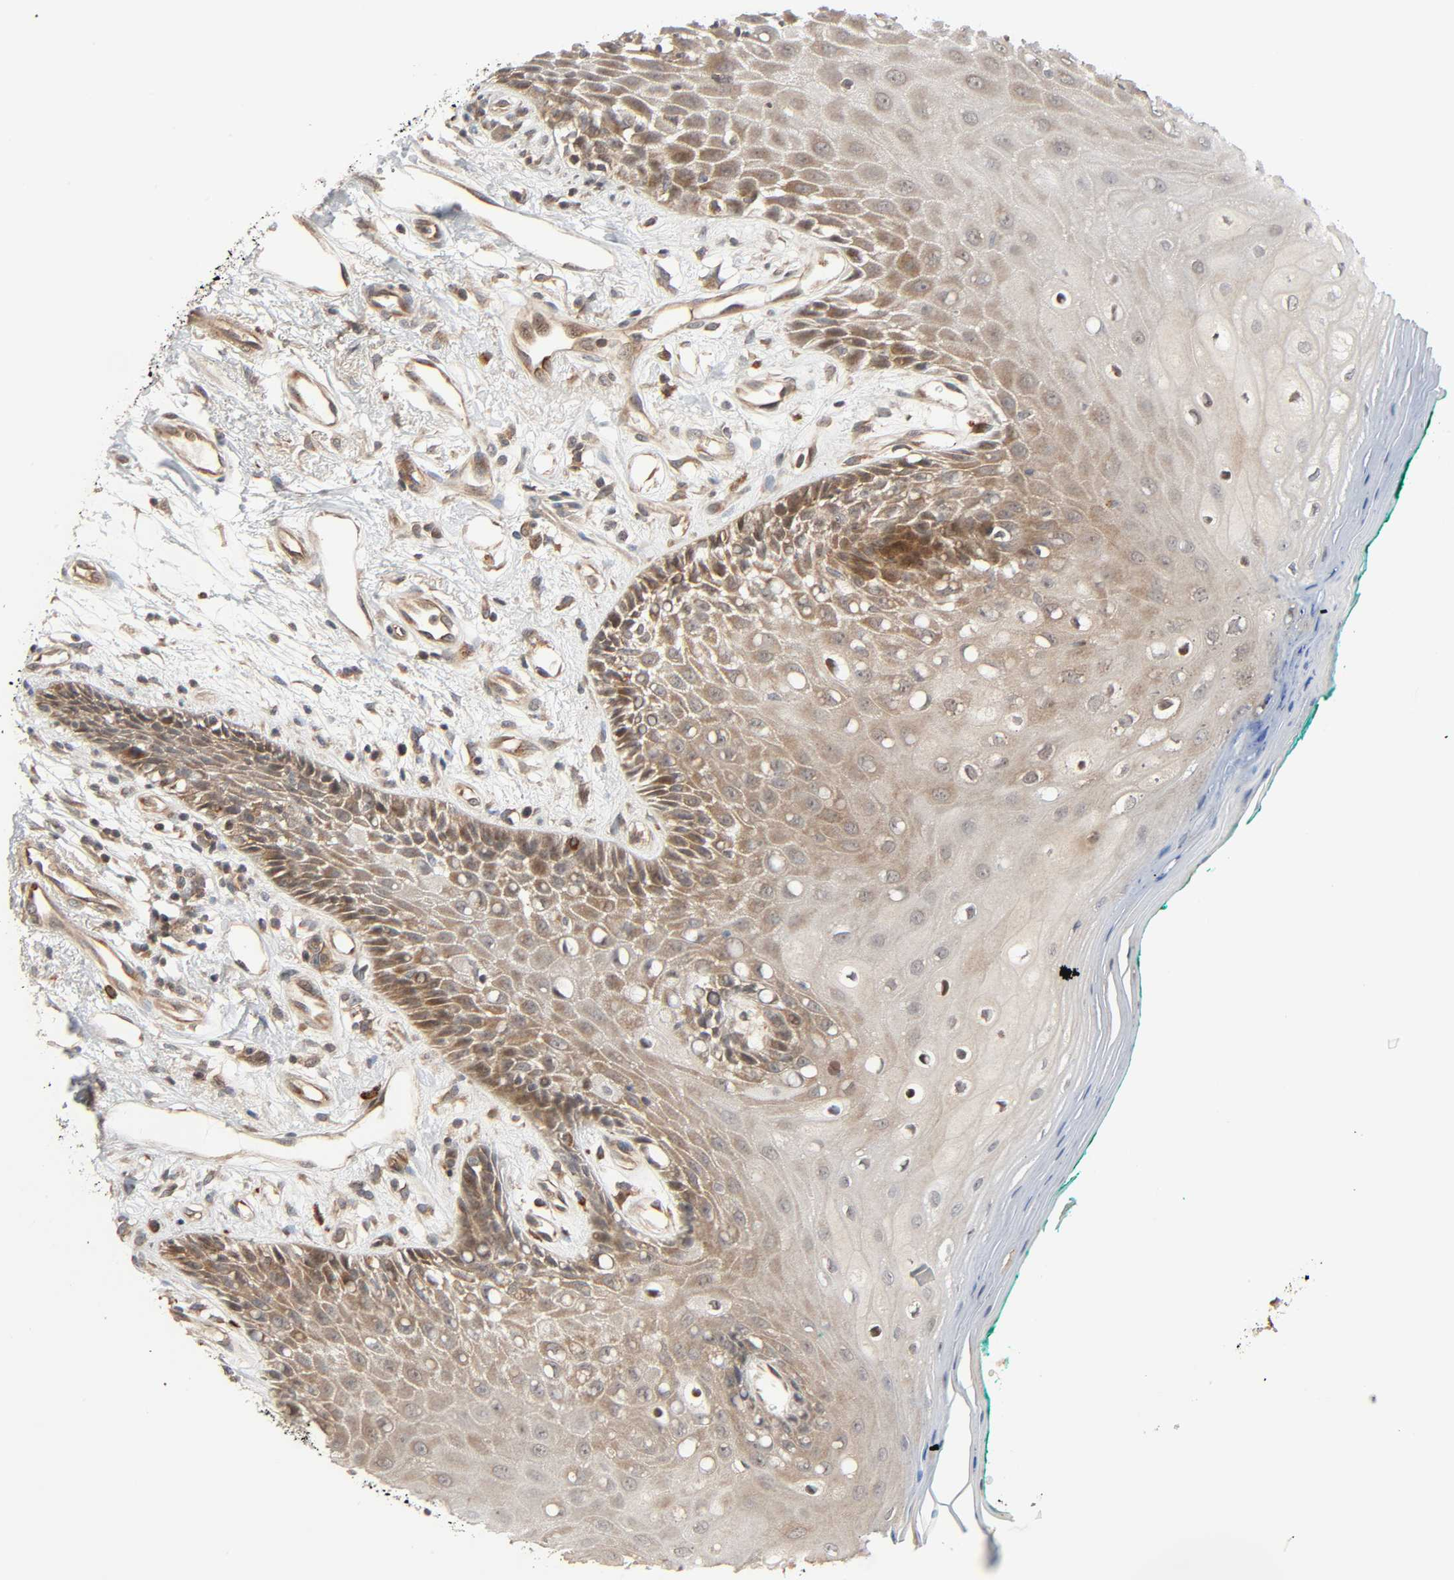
{"staining": {"intensity": "moderate", "quantity": ">75%", "location": "cytoplasmic/membranous"}, "tissue": "oral mucosa", "cell_type": "Squamous epithelial cells", "image_type": "normal", "snomed": [{"axis": "morphology", "description": "Normal tissue, NOS"}, {"axis": "morphology", "description": "Squamous cell carcinoma, NOS"}, {"axis": "topography", "description": "Skeletal muscle"}, {"axis": "topography", "description": "Oral tissue"}, {"axis": "topography", "description": "Head-Neck"}], "caption": "Brown immunohistochemical staining in benign oral mucosa shows moderate cytoplasmic/membranous positivity in about >75% of squamous epithelial cells. (brown staining indicates protein expression, while blue staining denotes nuclei).", "gene": "PPP2R1B", "patient": {"sex": "female", "age": 84}}